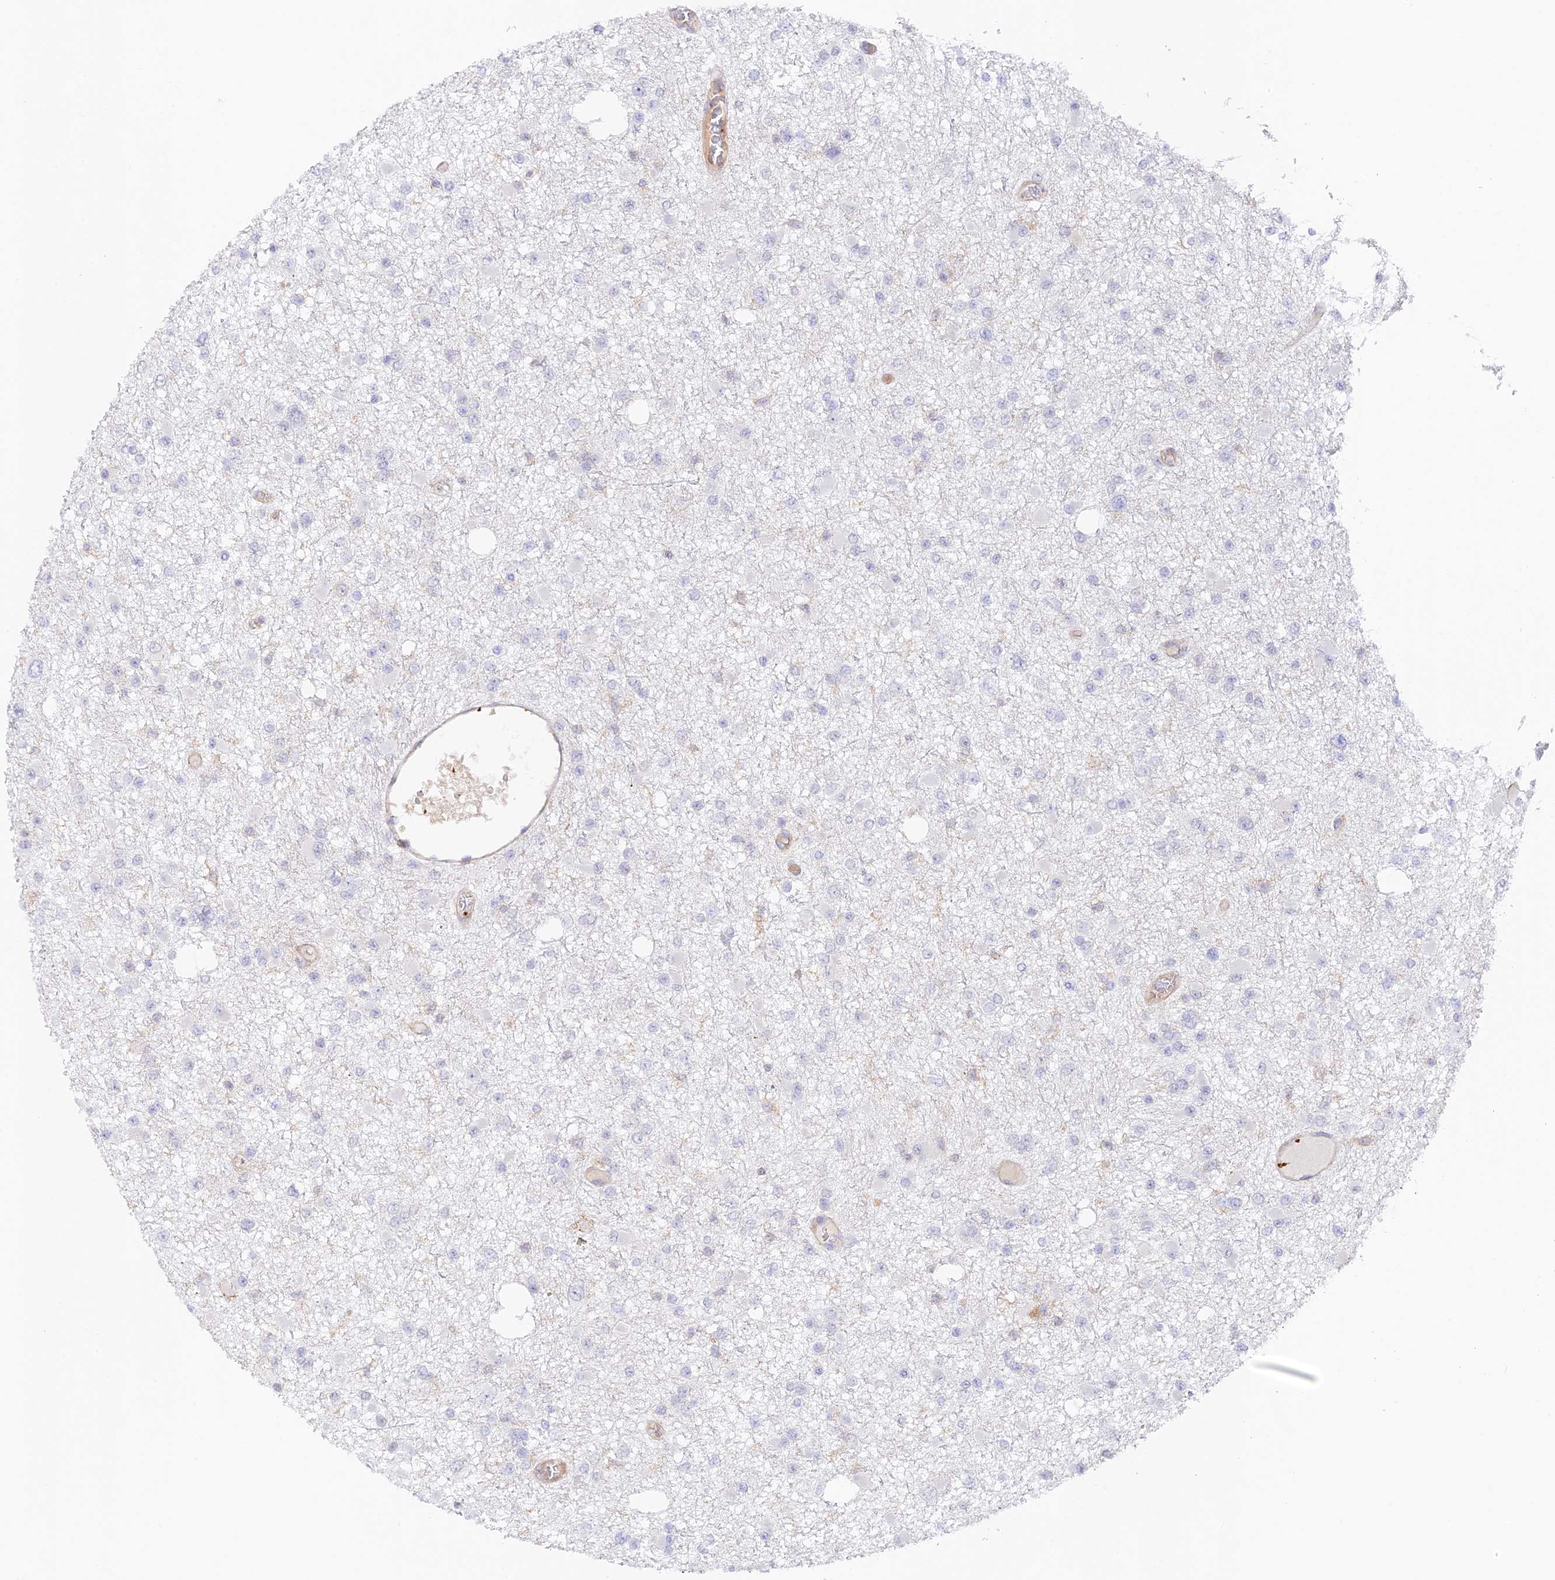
{"staining": {"intensity": "negative", "quantity": "none", "location": "none"}, "tissue": "glioma", "cell_type": "Tumor cells", "image_type": "cancer", "snomed": [{"axis": "morphology", "description": "Glioma, malignant, Low grade"}, {"axis": "topography", "description": "Brain"}], "caption": "Tumor cells are negative for protein expression in human glioma. Brightfield microscopy of immunohistochemistry (IHC) stained with DAB (3,3'-diaminobenzidine) (brown) and hematoxylin (blue), captured at high magnification.", "gene": "DENND1C", "patient": {"sex": "female", "age": 22}}